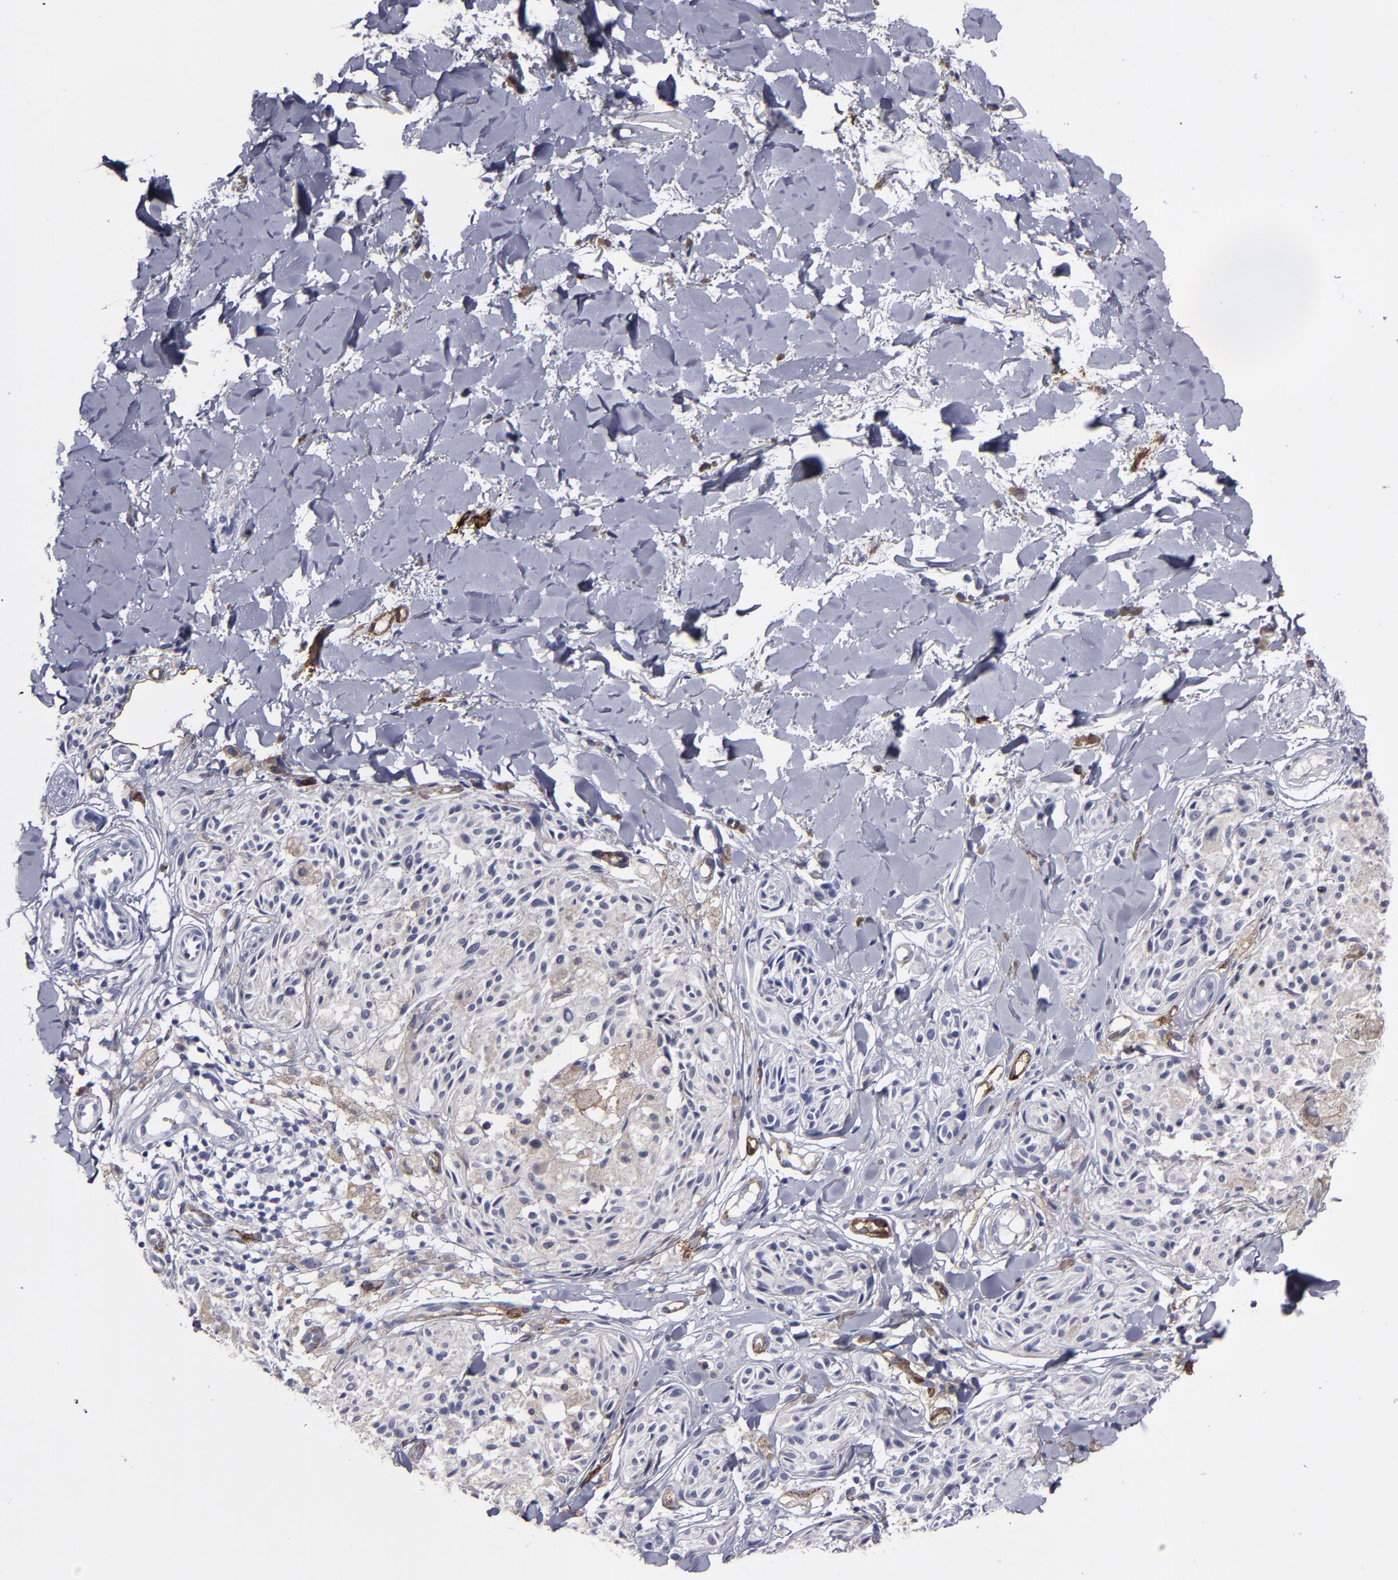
{"staining": {"intensity": "negative", "quantity": "none", "location": "none"}, "tissue": "melanoma", "cell_type": "Tumor cells", "image_type": "cancer", "snomed": [{"axis": "morphology", "description": "Malignant melanoma, Metastatic site"}, {"axis": "topography", "description": "Skin"}], "caption": "Immunohistochemistry micrograph of malignant melanoma (metastatic site) stained for a protein (brown), which displays no staining in tumor cells. (Brightfield microscopy of DAB IHC at high magnification).", "gene": "CD36", "patient": {"sex": "female", "age": 66}}